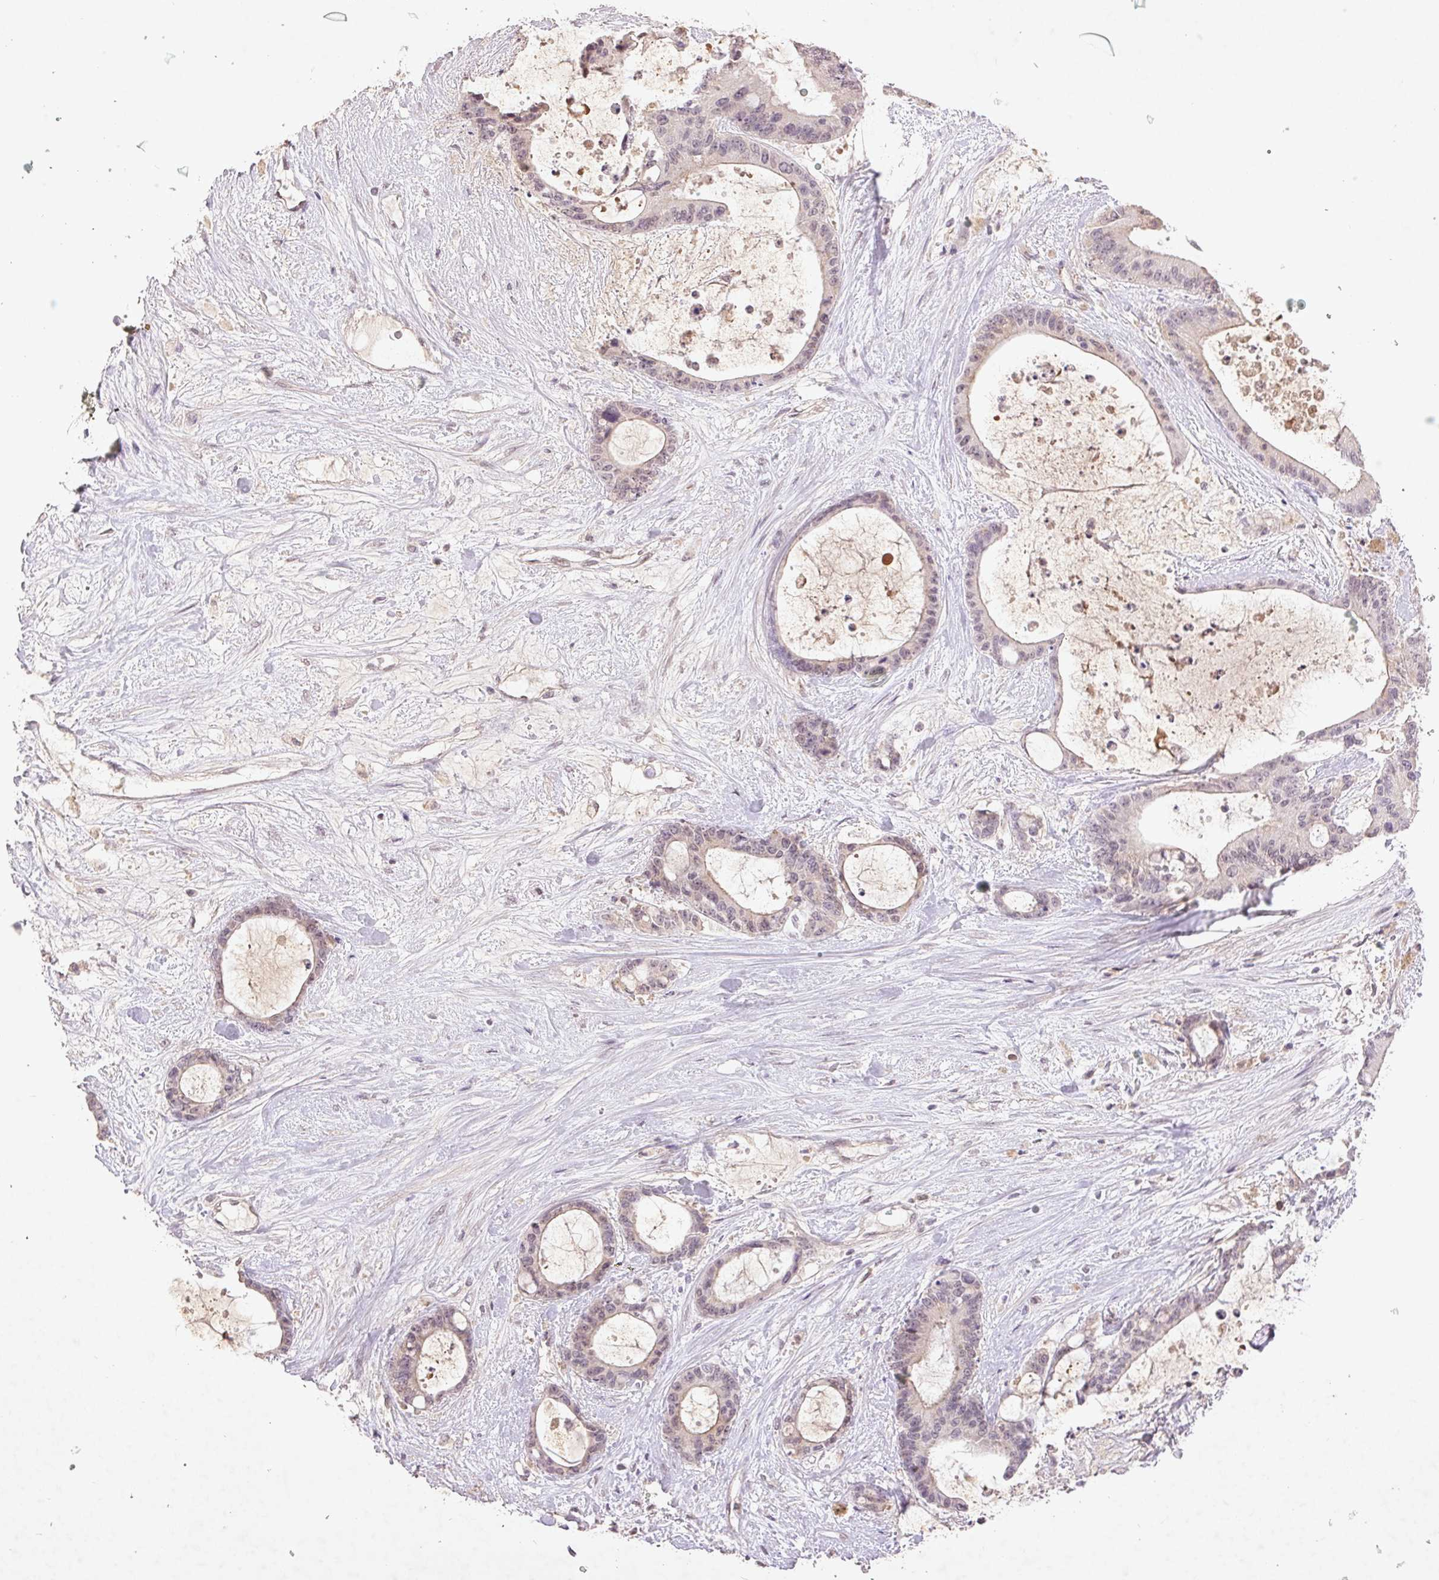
{"staining": {"intensity": "negative", "quantity": "none", "location": "none"}, "tissue": "liver cancer", "cell_type": "Tumor cells", "image_type": "cancer", "snomed": [{"axis": "morphology", "description": "Normal tissue, NOS"}, {"axis": "morphology", "description": "Cholangiocarcinoma"}, {"axis": "topography", "description": "Liver"}, {"axis": "topography", "description": "Peripheral nerve tissue"}], "caption": "This is an IHC image of human liver cholangiocarcinoma. There is no positivity in tumor cells.", "gene": "FAM168B", "patient": {"sex": "female", "age": 73}}